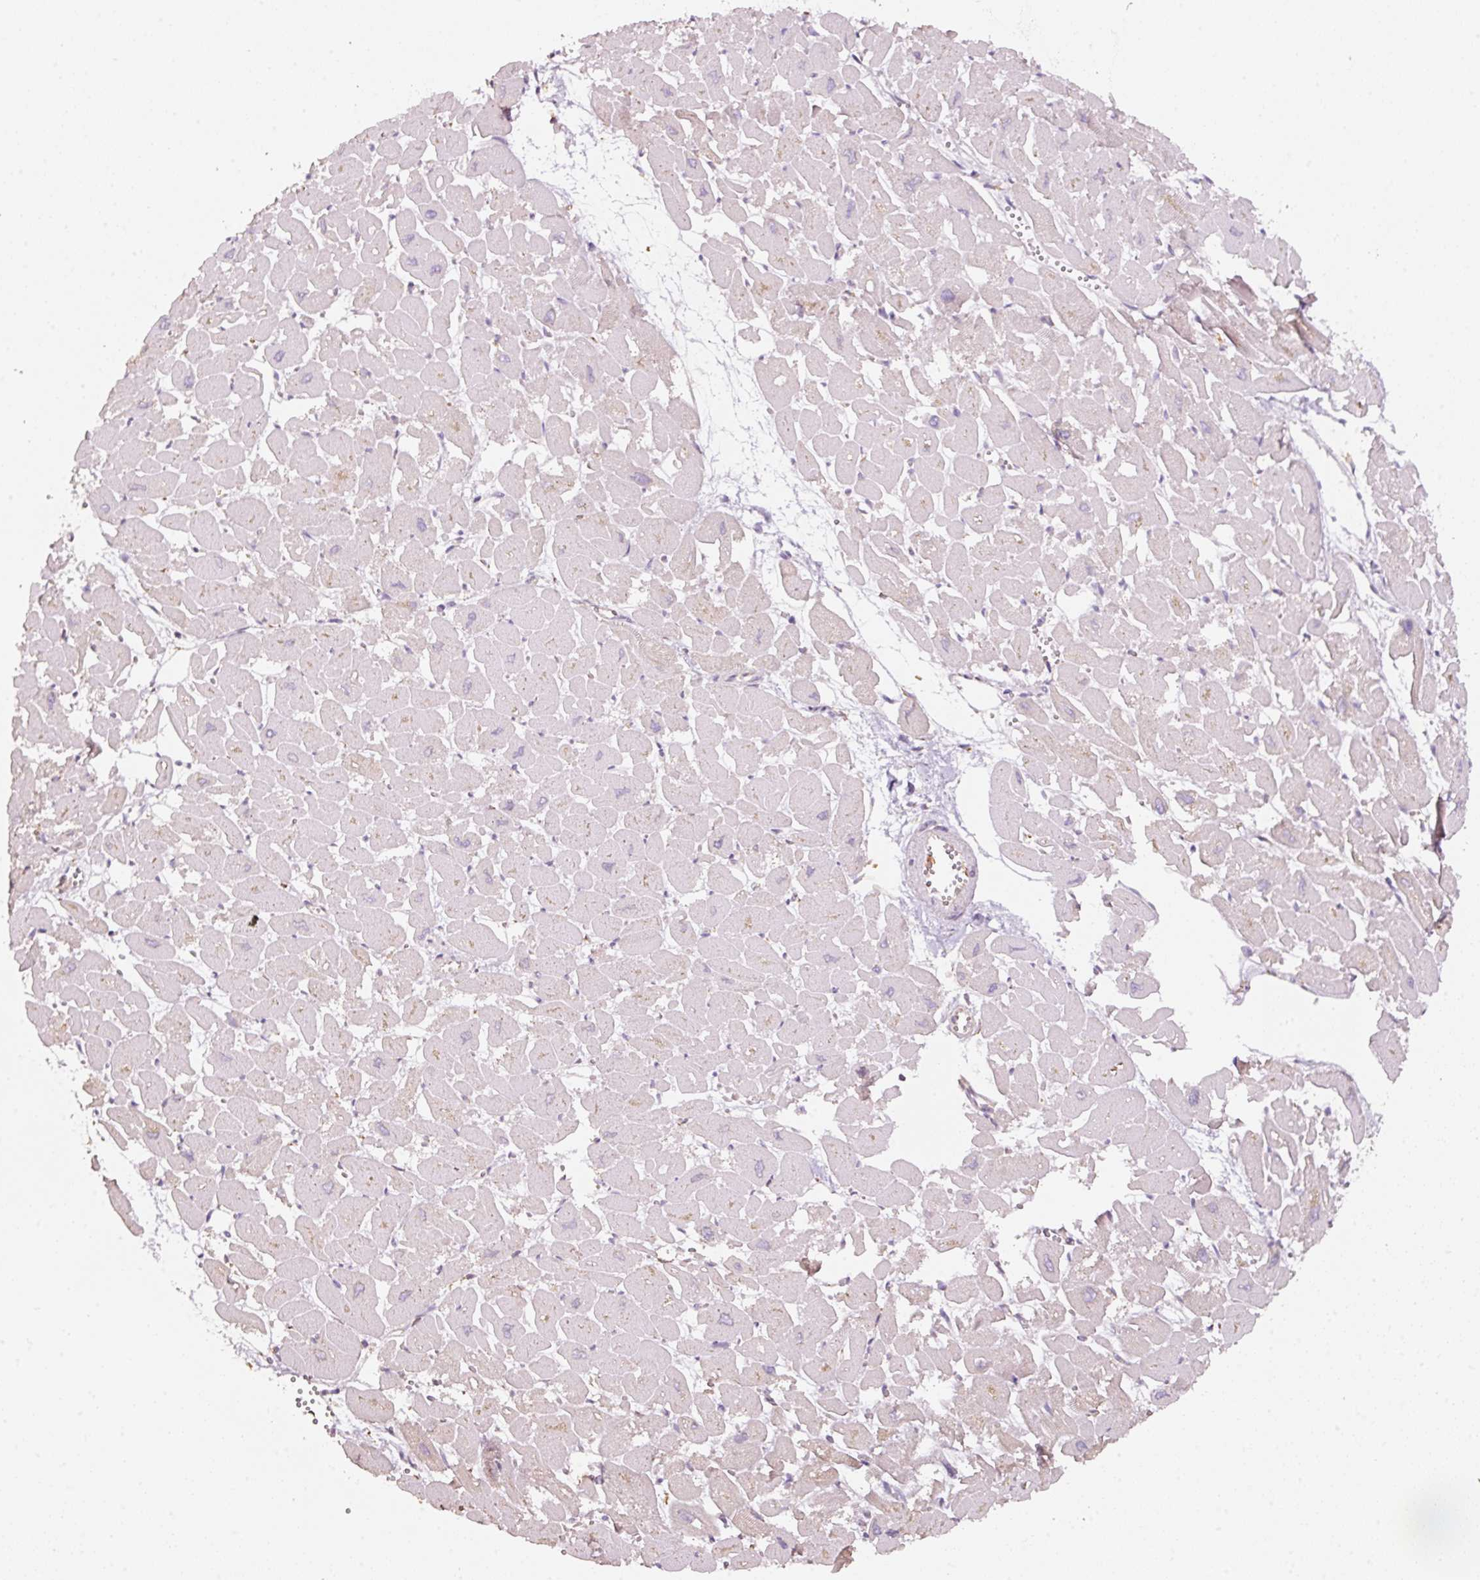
{"staining": {"intensity": "weak", "quantity": "<25%", "location": "cytoplasmic/membranous"}, "tissue": "heart muscle", "cell_type": "Cardiomyocytes", "image_type": "normal", "snomed": [{"axis": "morphology", "description": "Normal tissue, NOS"}, {"axis": "topography", "description": "Heart"}], "caption": "Unremarkable heart muscle was stained to show a protein in brown. There is no significant staining in cardiomyocytes. The staining is performed using DAB brown chromogen with nuclei counter-stained in using hematoxylin.", "gene": "GCG", "patient": {"sex": "male", "age": 54}}